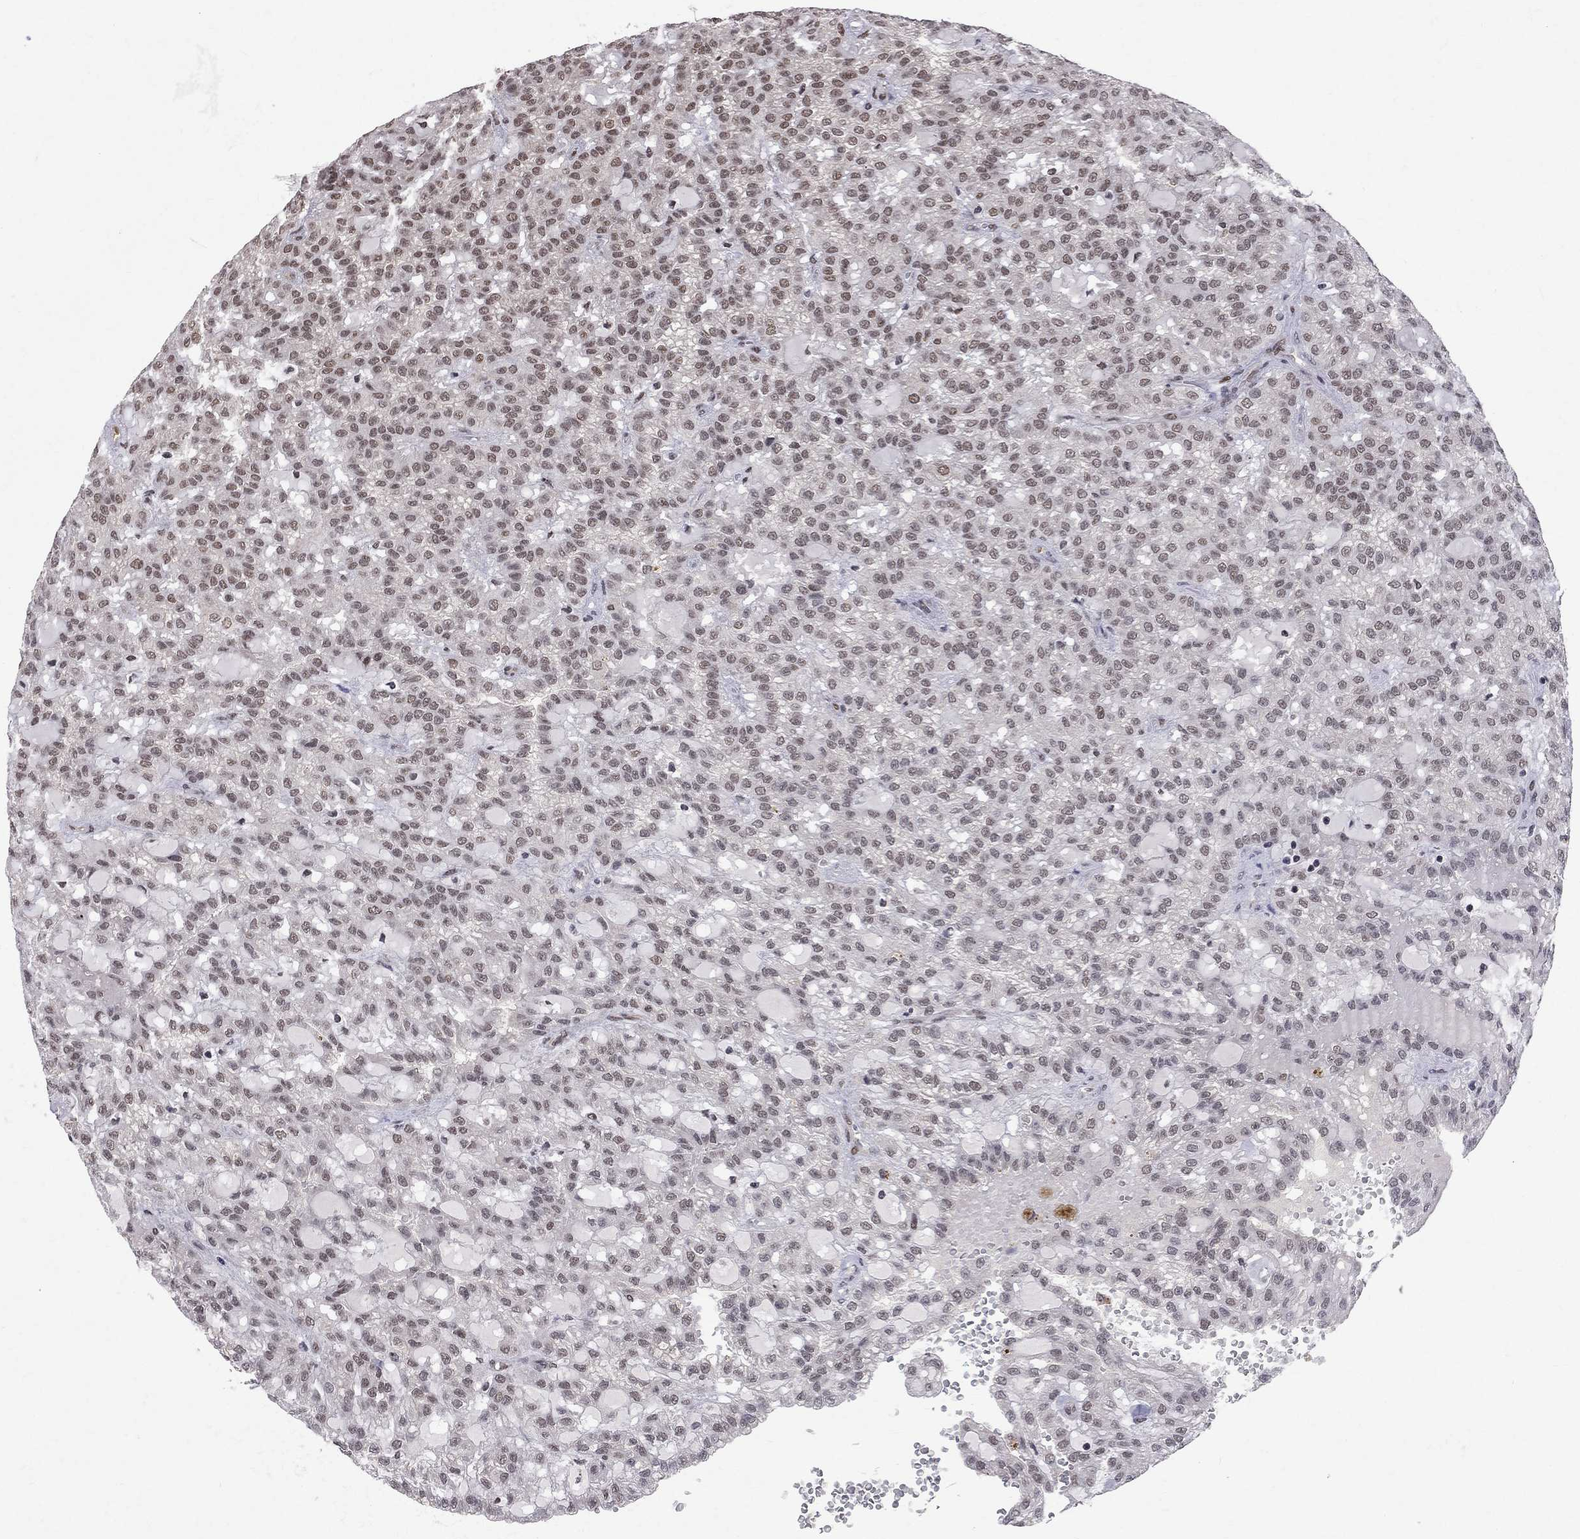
{"staining": {"intensity": "weak", "quantity": "<25%", "location": "nuclear"}, "tissue": "renal cancer", "cell_type": "Tumor cells", "image_type": "cancer", "snomed": [{"axis": "morphology", "description": "Adenocarcinoma, NOS"}, {"axis": "topography", "description": "Kidney"}], "caption": "Immunohistochemistry (IHC) histopathology image of human renal cancer stained for a protein (brown), which exhibits no expression in tumor cells.", "gene": "SAP30L", "patient": {"sex": "male", "age": 63}}